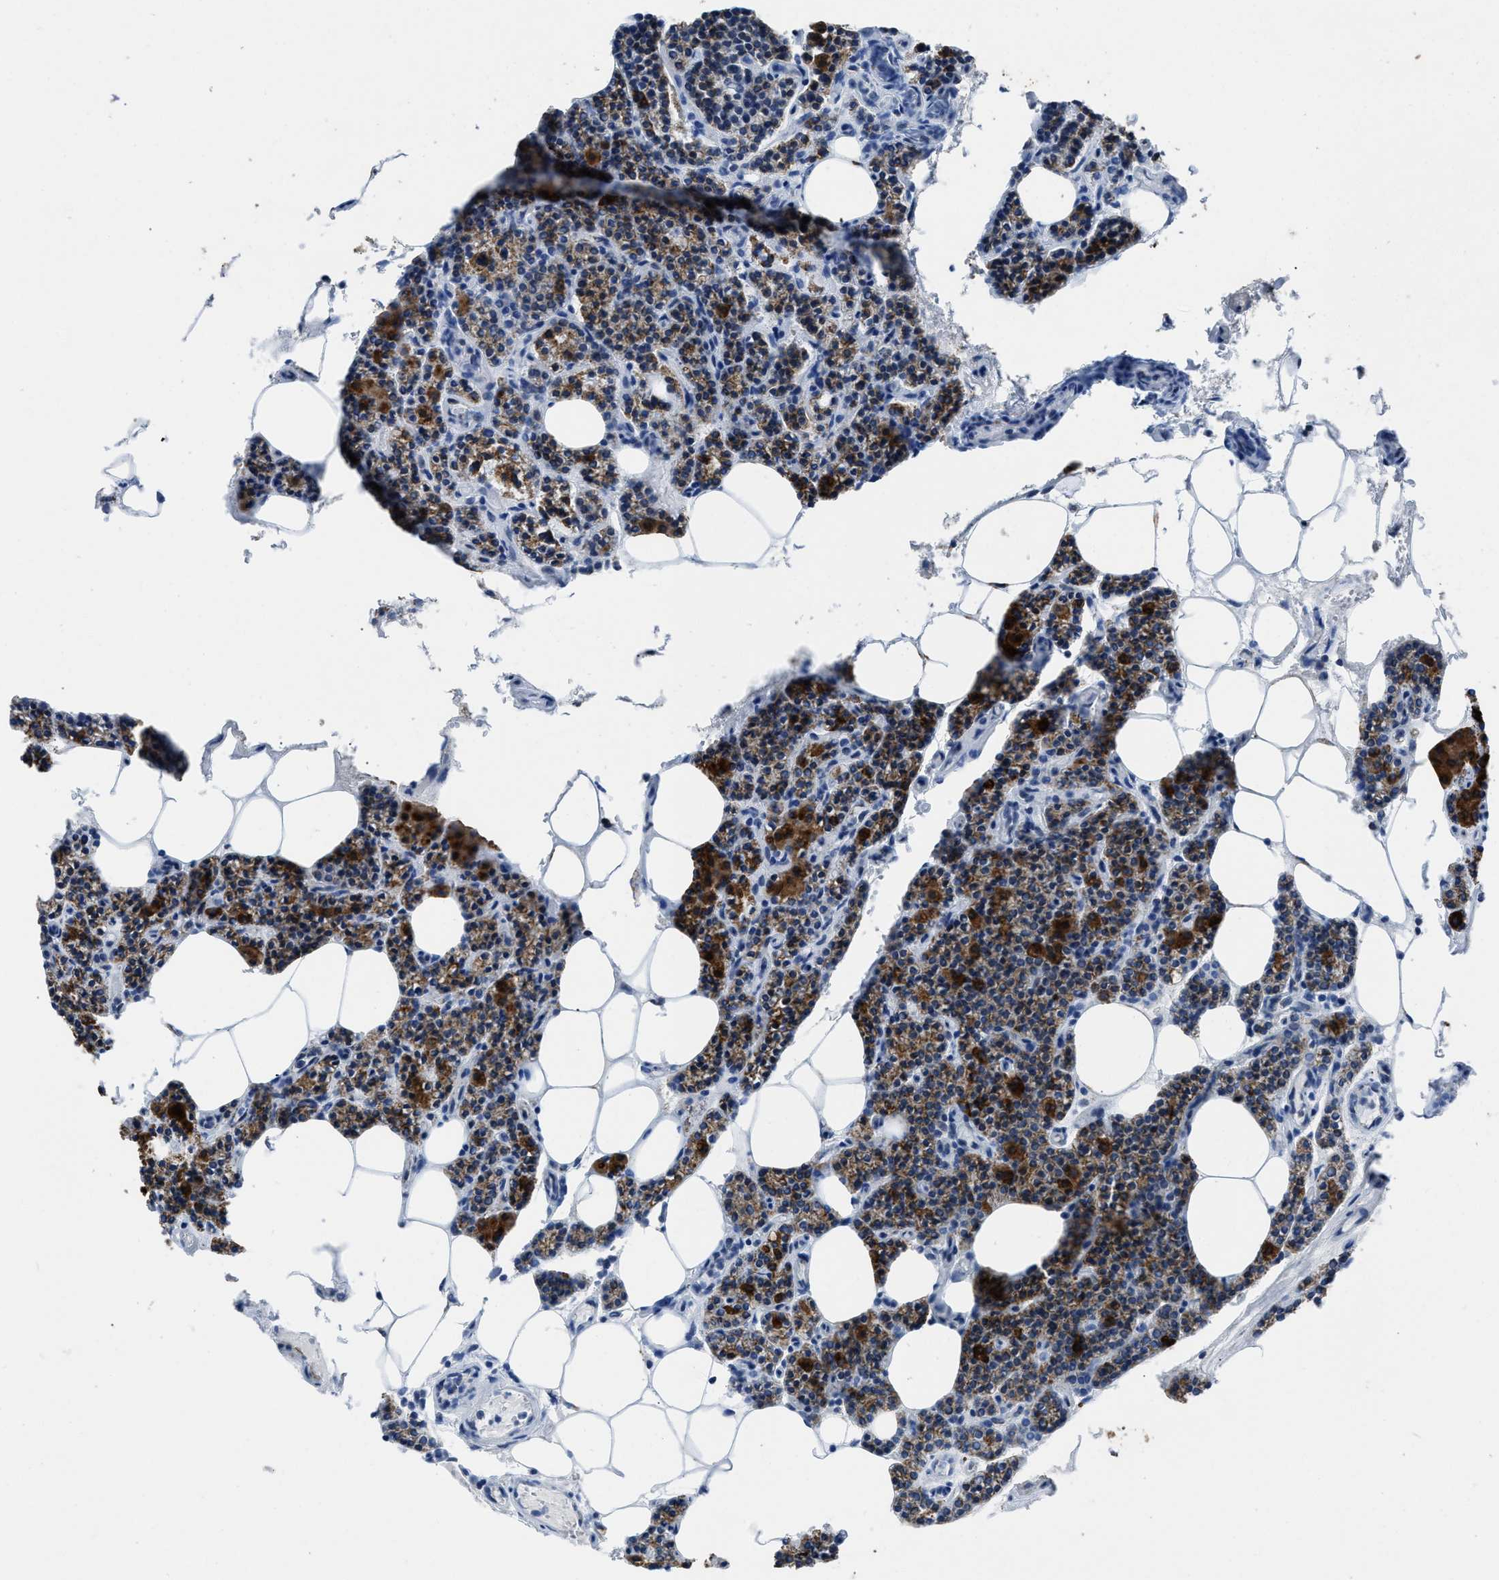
{"staining": {"intensity": "strong", "quantity": ">75%", "location": "cytoplasmic/membranous"}, "tissue": "parathyroid gland", "cell_type": "Glandular cells", "image_type": "normal", "snomed": [{"axis": "morphology", "description": "Normal tissue, NOS"}, {"axis": "morphology", "description": "Adenoma, NOS"}, {"axis": "topography", "description": "Parathyroid gland"}], "caption": "High-power microscopy captured an immunohistochemistry (IHC) image of normal parathyroid gland, revealing strong cytoplasmic/membranous expression in approximately >75% of glandular cells. The protein is shown in brown color, while the nuclei are stained blue.", "gene": "NSD3", "patient": {"sex": "female", "age": 70}}